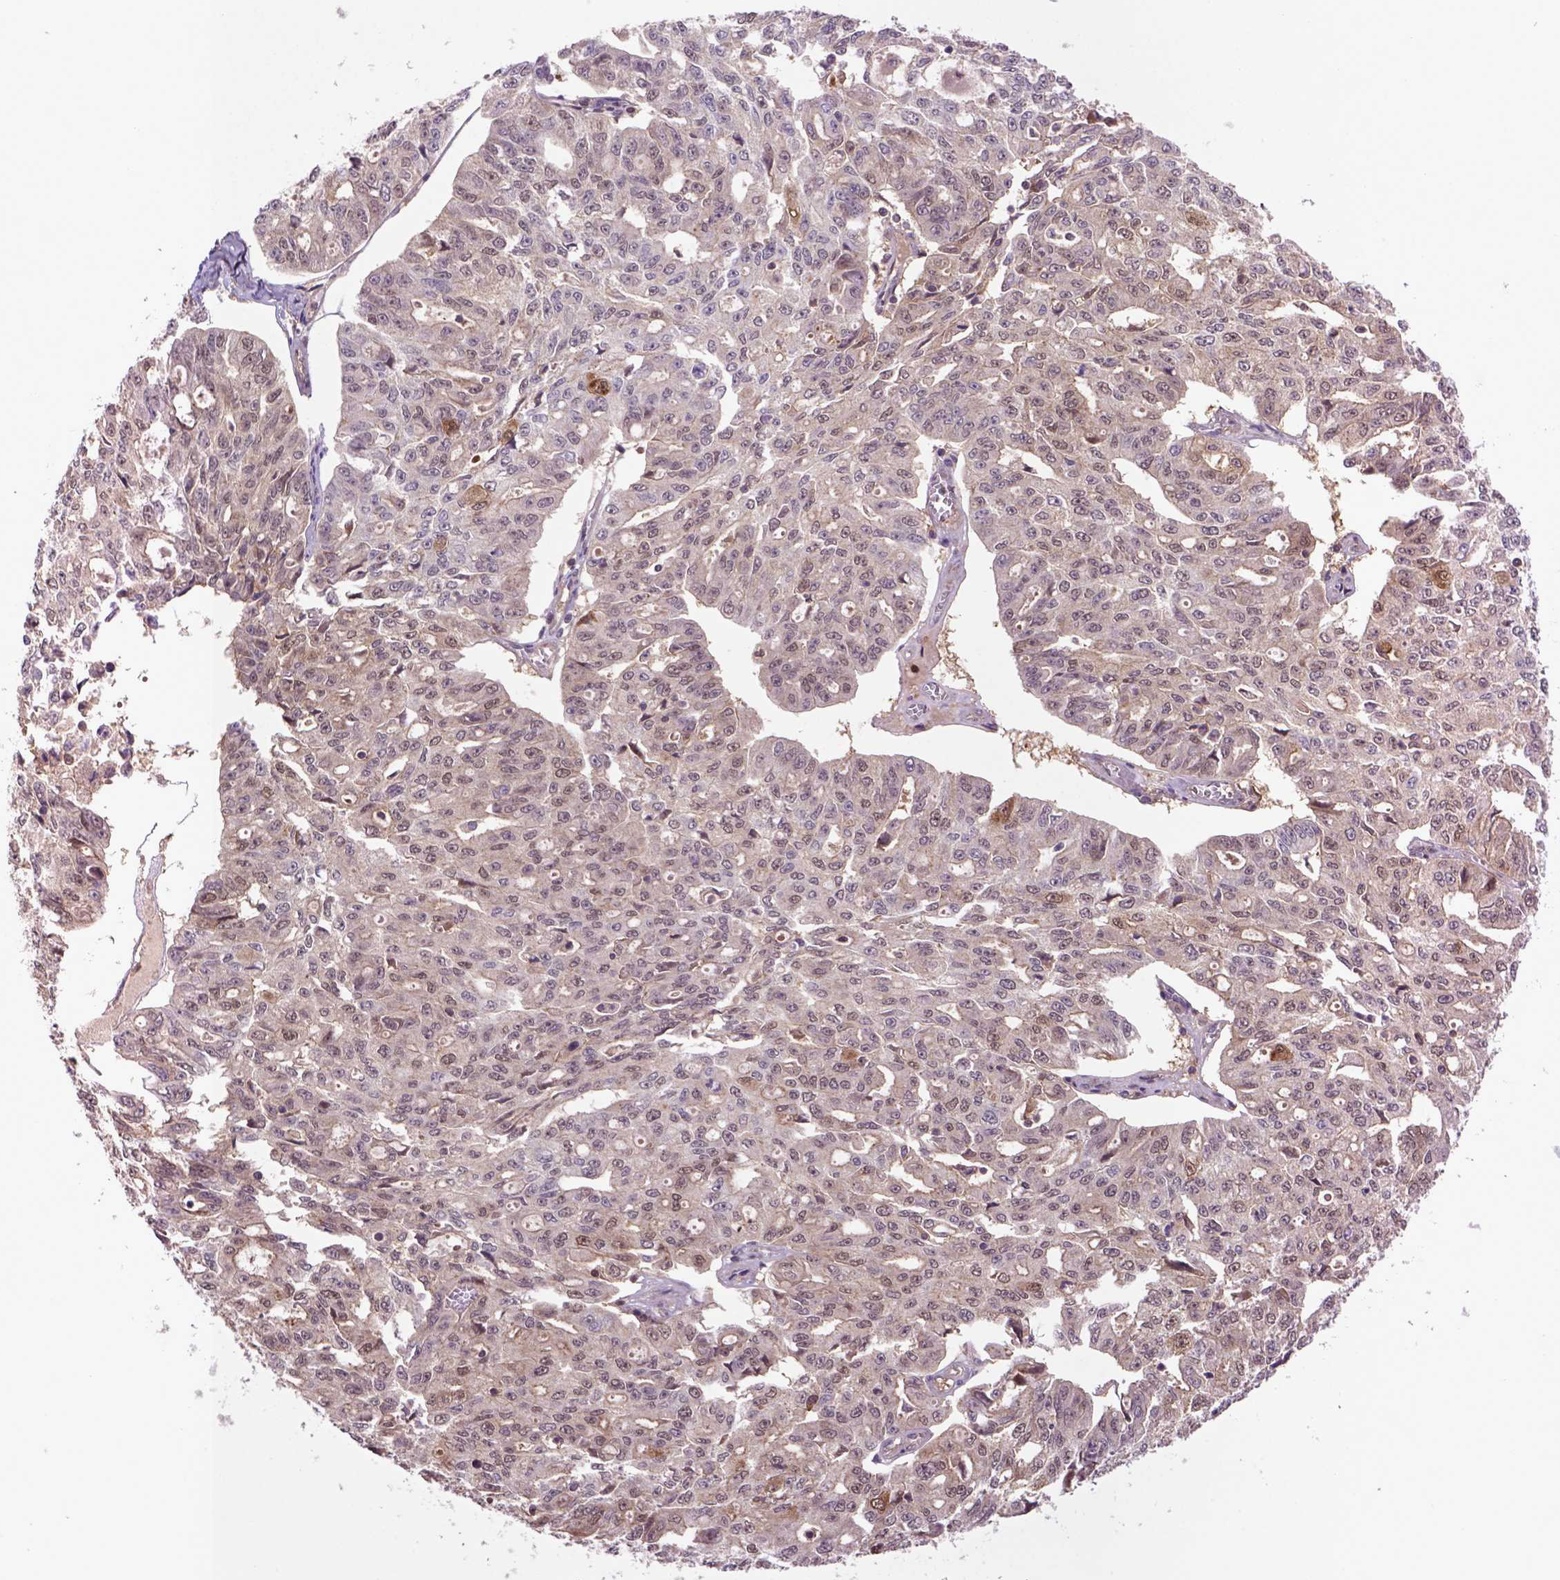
{"staining": {"intensity": "weak", "quantity": ">75%", "location": "cytoplasmic/membranous"}, "tissue": "ovarian cancer", "cell_type": "Tumor cells", "image_type": "cancer", "snomed": [{"axis": "morphology", "description": "Carcinoma, endometroid"}, {"axis": "topography", "description": "Ovary"}], "caption": "The micrograph exhibits staining of ovarian cancer (endometroid carcinoma), revealing weak cytoplasmic/membranous protein positivity (brown color) within tumor cells. (Stains: DAB in brown, nuclei in blue, Microscopy: brightfield microscopy at high magnification).", "gene": "HSPBP1", "patient": {"sex": "female", "age": 65}}